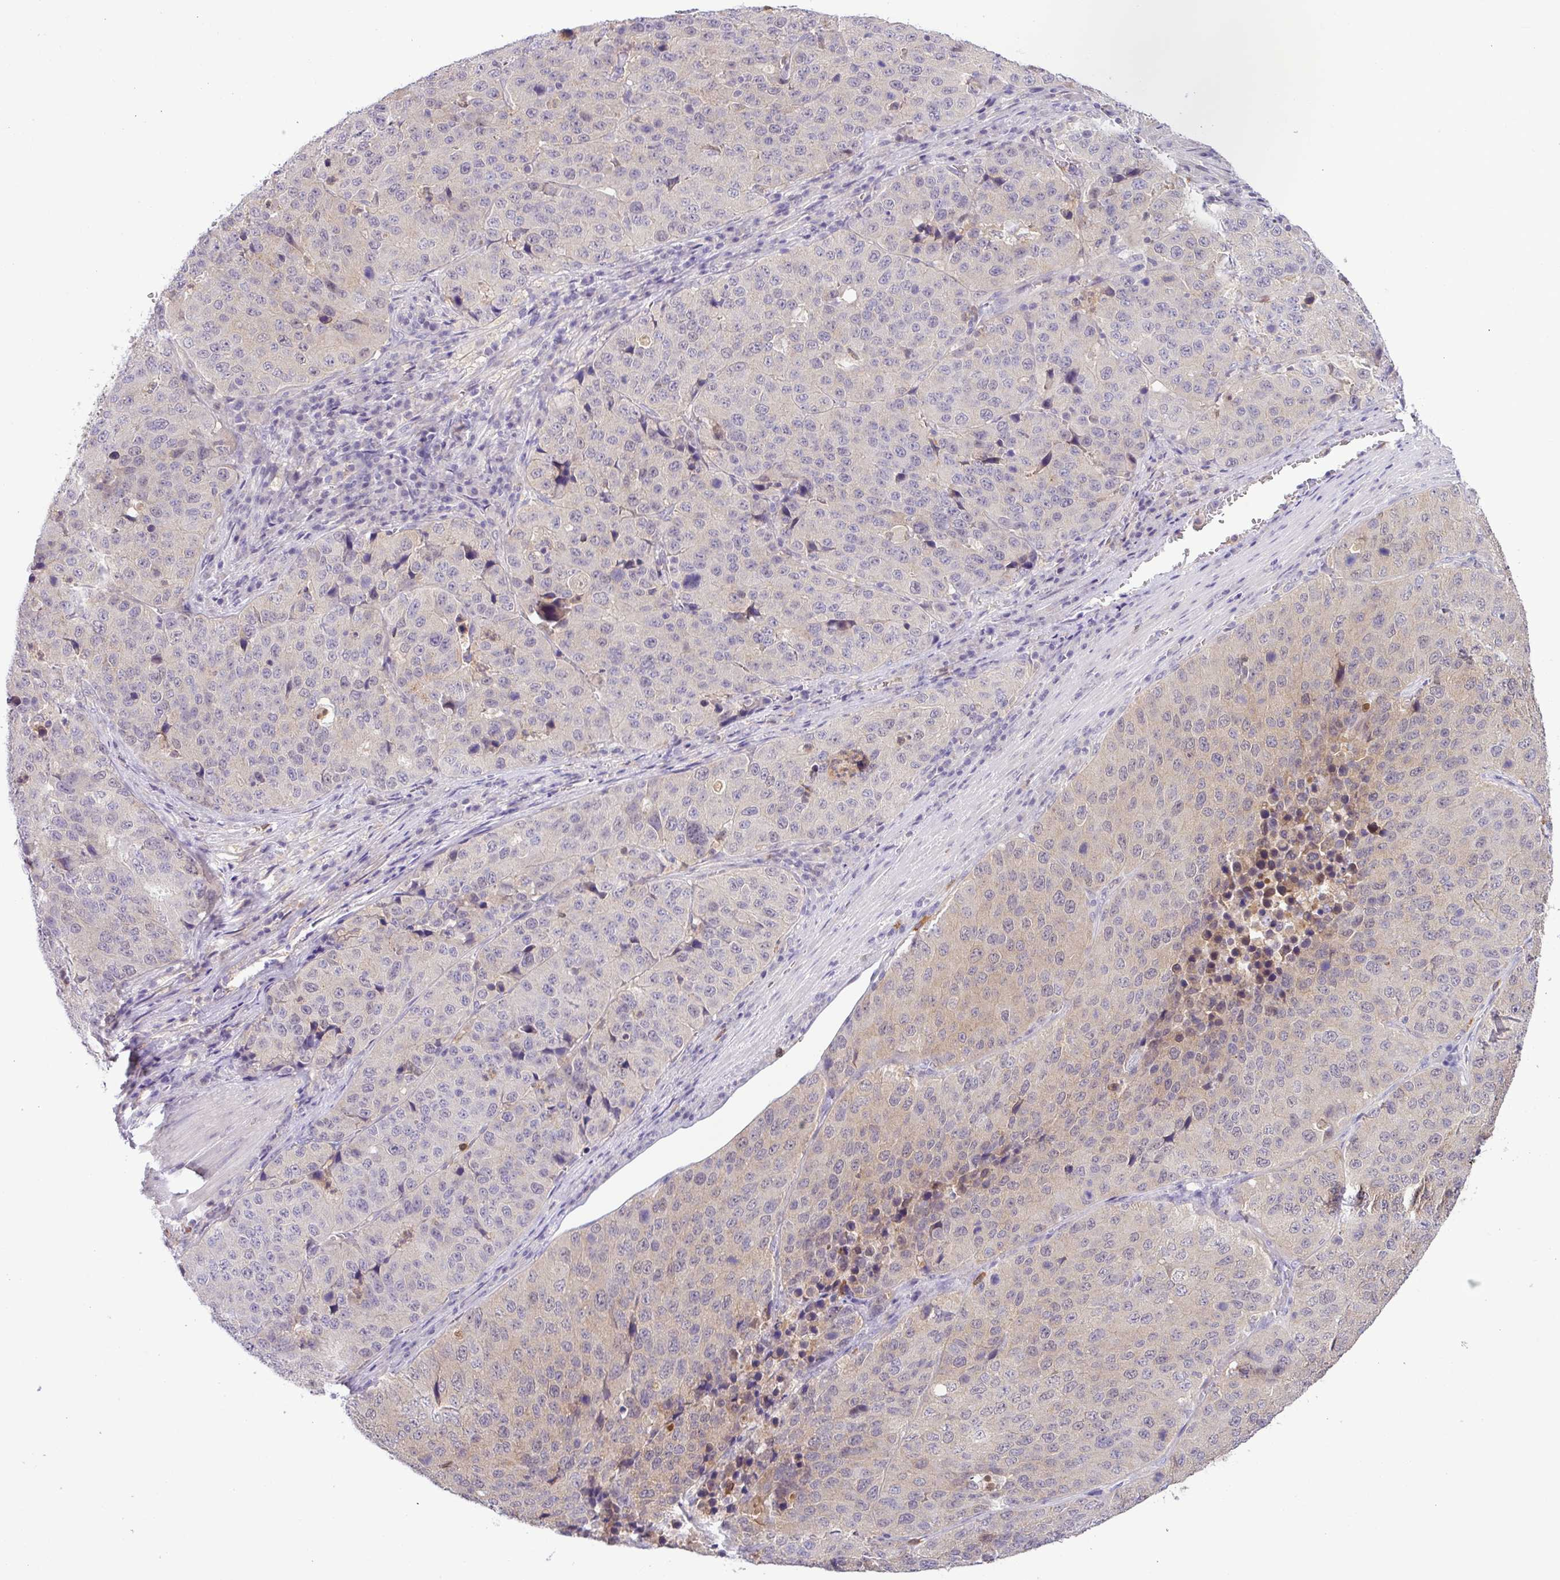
{"staining": {"intensity": "weak", "quantity": "<25%", "location": "cytoplasmic/membranous"}, "tissue": "stomach cancer", "cell_type": "Tumor cells", "image_type": "cancer", "snomed": [{"axis": "morphology", "description": "Adenocarcinoma, NOS"}, {"axis": "topography", "description": "Stomach"}], "caption": "High power microscopy histopathology image of an immunohistochemistry image of stomach cancer (adenocarcinoma), revealing no significant staining in tumor cells.", "gene": "TONSL", "patient": {"sex": "male", "age": 71}}